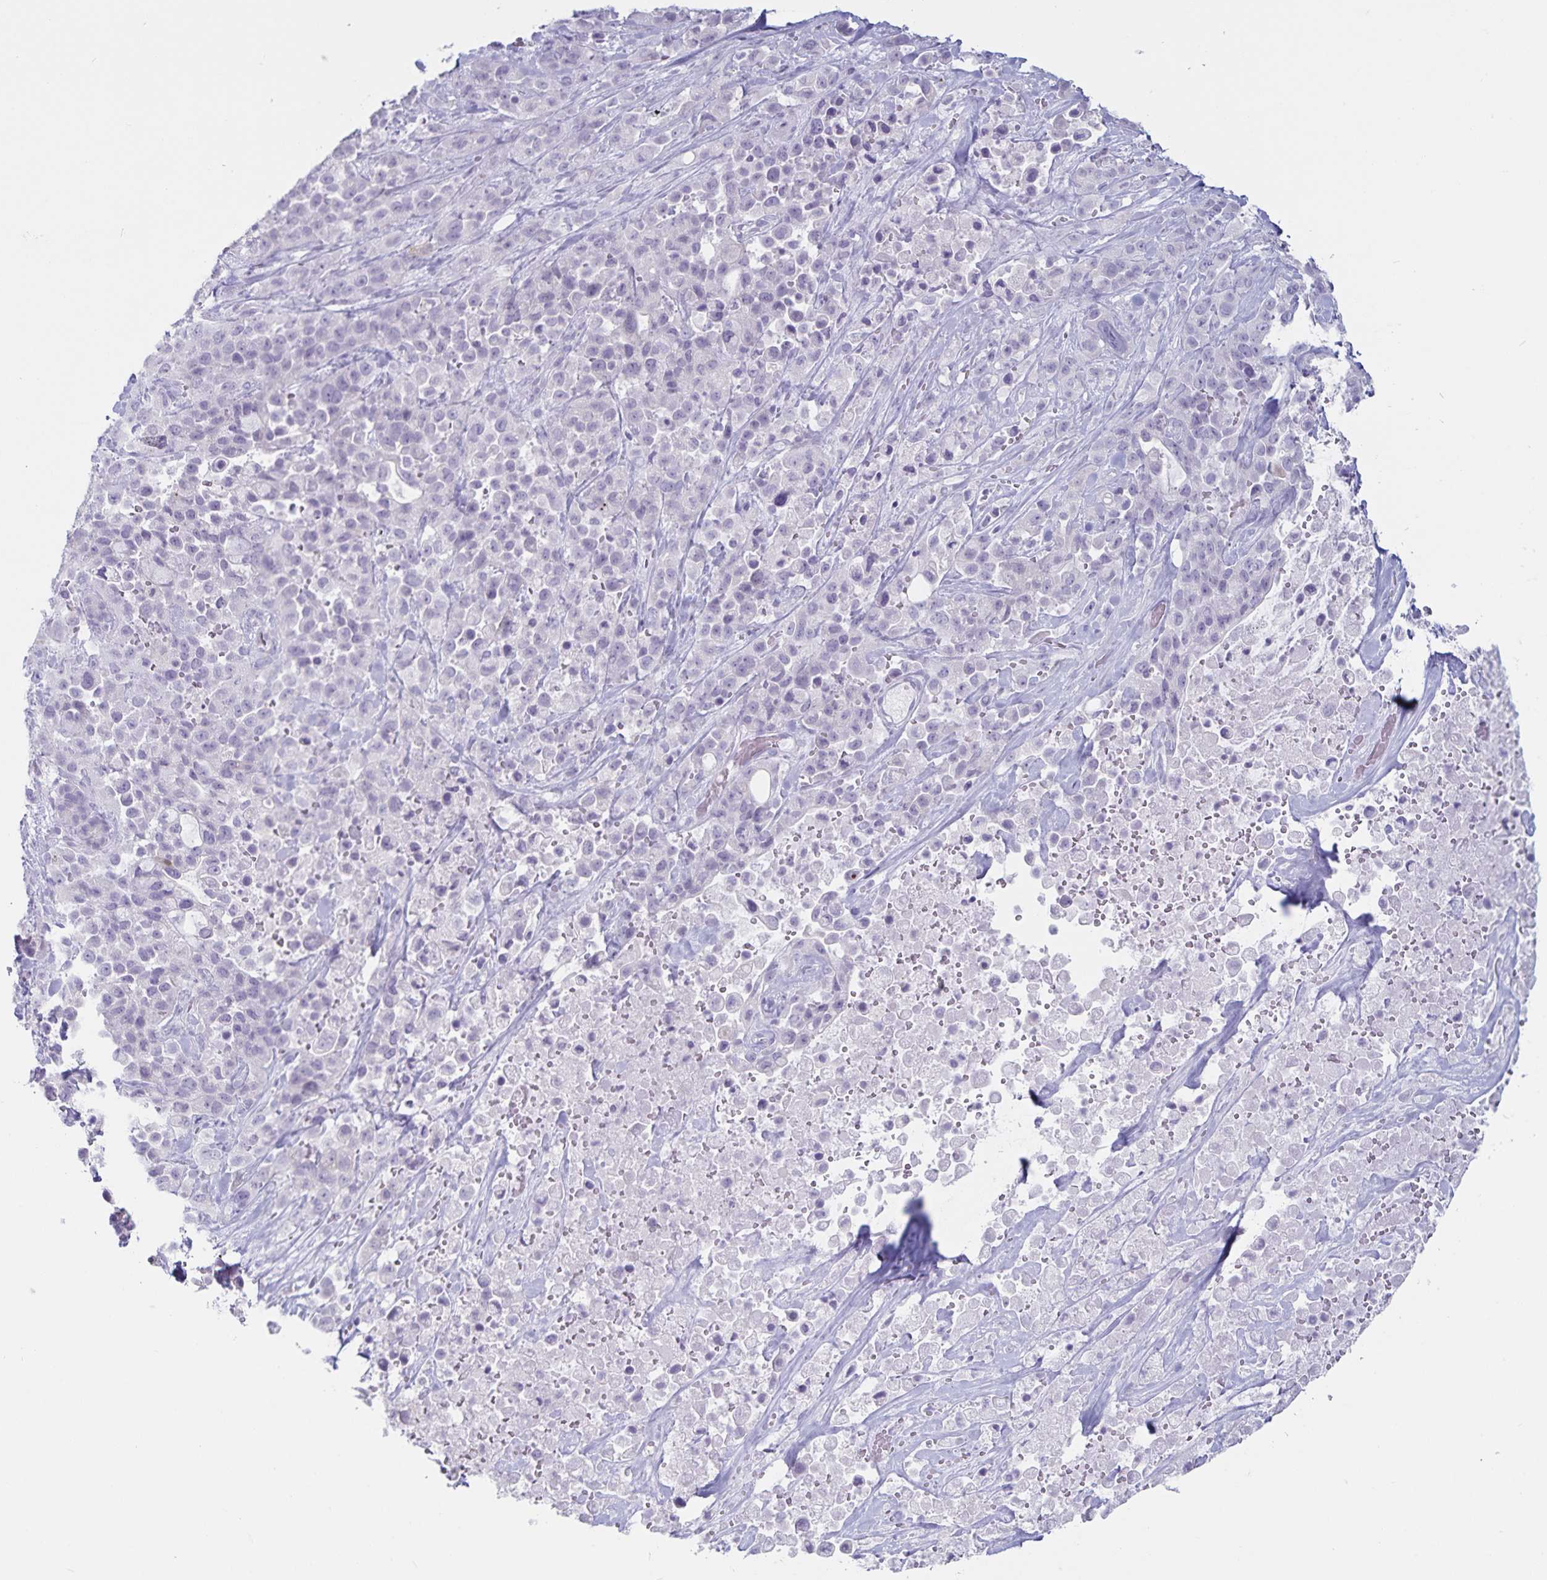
{"staining": {"intensity": "negative", "quantity": "none", "location": "none"}, "tissue": "pancreatic cancer", "cell_type": "Tumor cells", "image_type": "cancer", "snomed": [{"axis": "morphology", "description": "Adenocarcinoma, NOS"}, {"axis": "topography", "description": "Pancreas"}], "caption": "High magnification brightfield microscopy of pancreatic cancer stained with DAB (brown) and counterstained with hematoxylin (blue): tumor cells show no significant positivity.", "gene": "GNLY", "patient": {"sex": "male", "age": 44}}